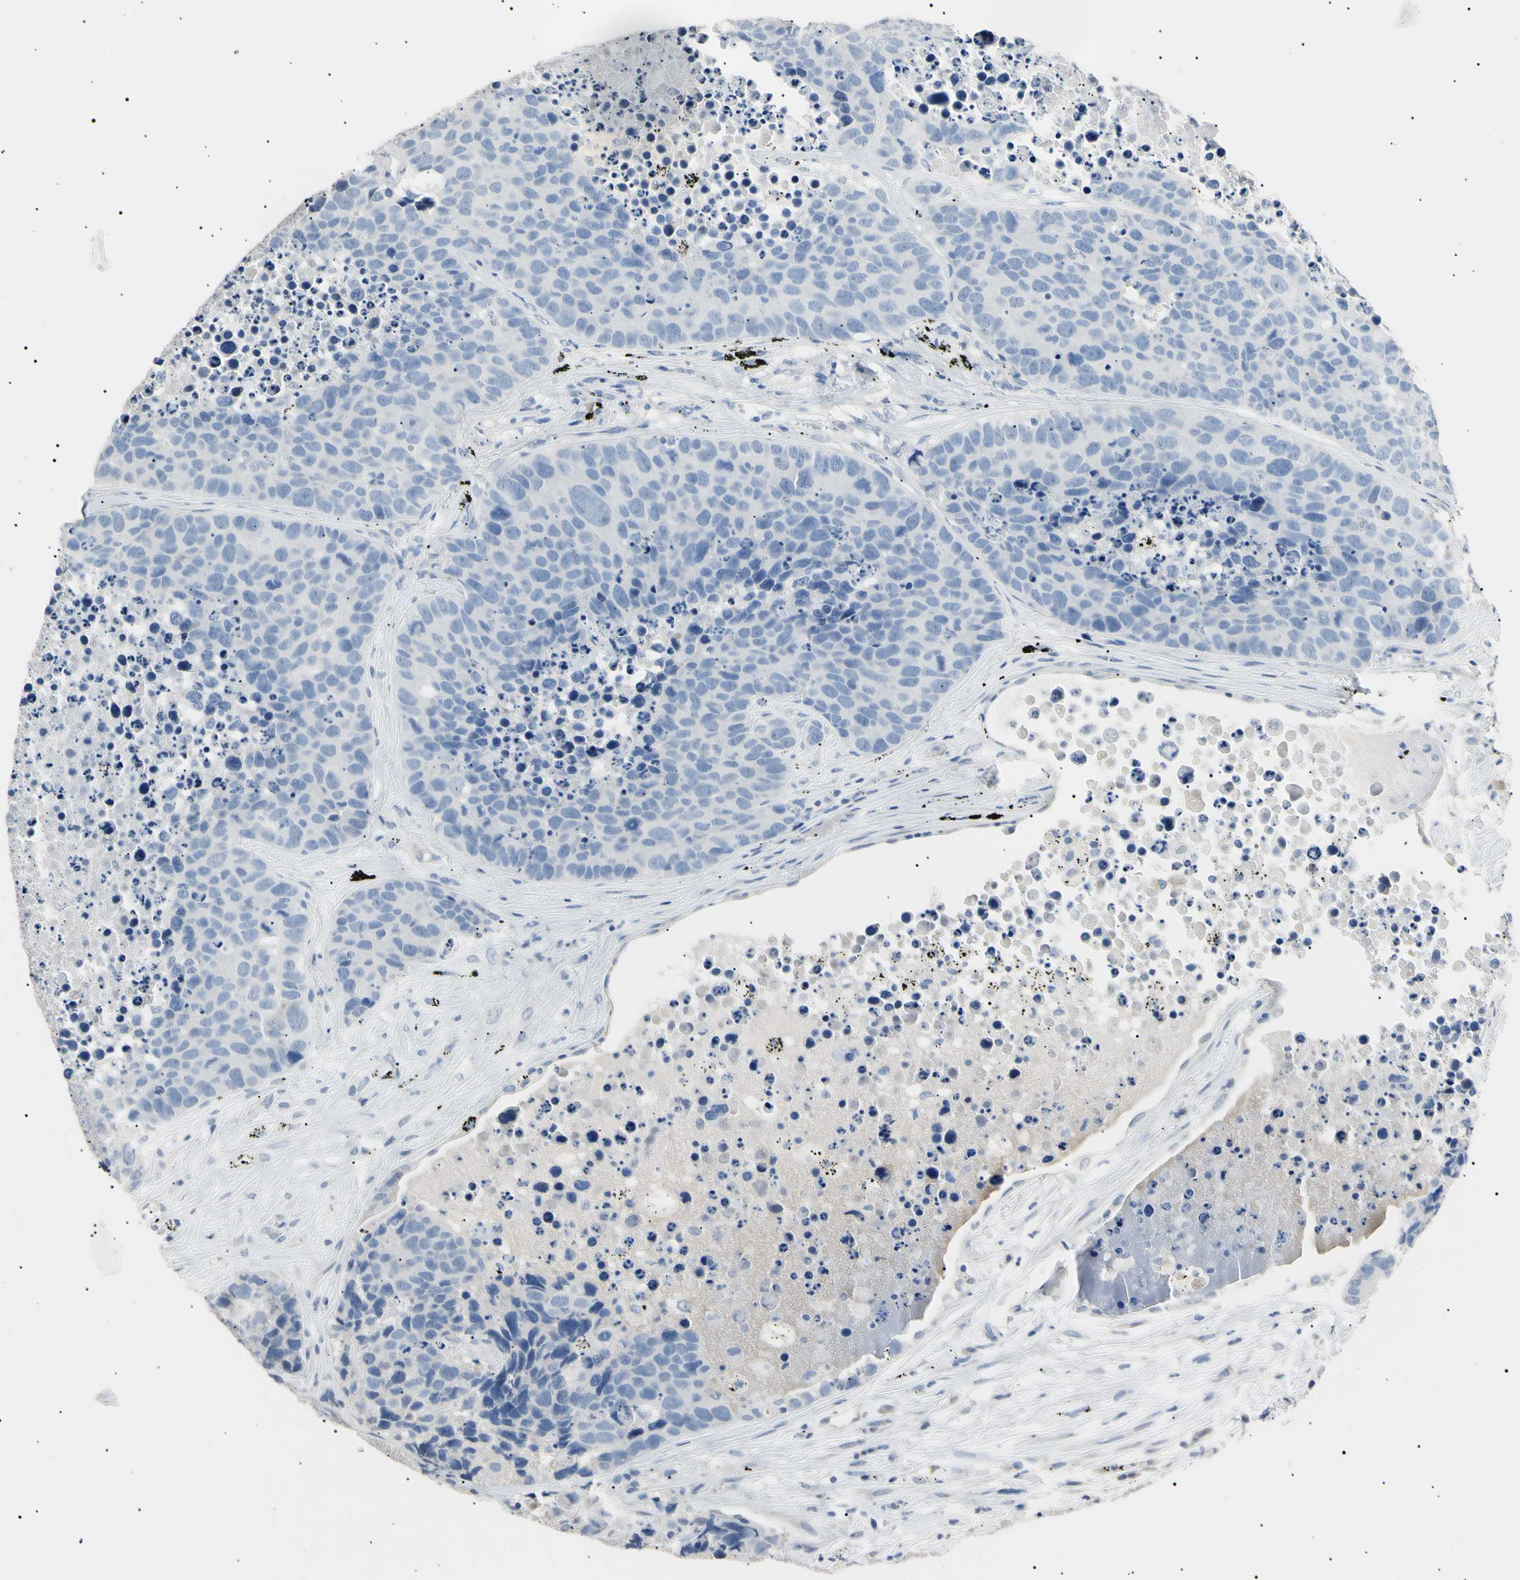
{"staining": {"intensity": "negative", "quantity": "none", "location": "none"}, "tissue": "carcinoid", "cell_type": "Tumor cells", "image_type": "cancer", "snomed": [{"axis": "morphology", "description": "Carcinoid, malignant, NOS"}, {"axis": "topography", "description": "Lung"}], "caption": "Immunohistochemistry photomicrograph of neoplastic tissue: carcinoid (malignant) stained with DAB (3,3'-diaminobenzidine) reveals no significant protein staining in tumor cells. (DAB (3,3'-diaminobenzidine) immunohistochemistry with hematoxylin counter stain).", "gene": "CGB3", "patient": {"sex": "male", "age": 60}}